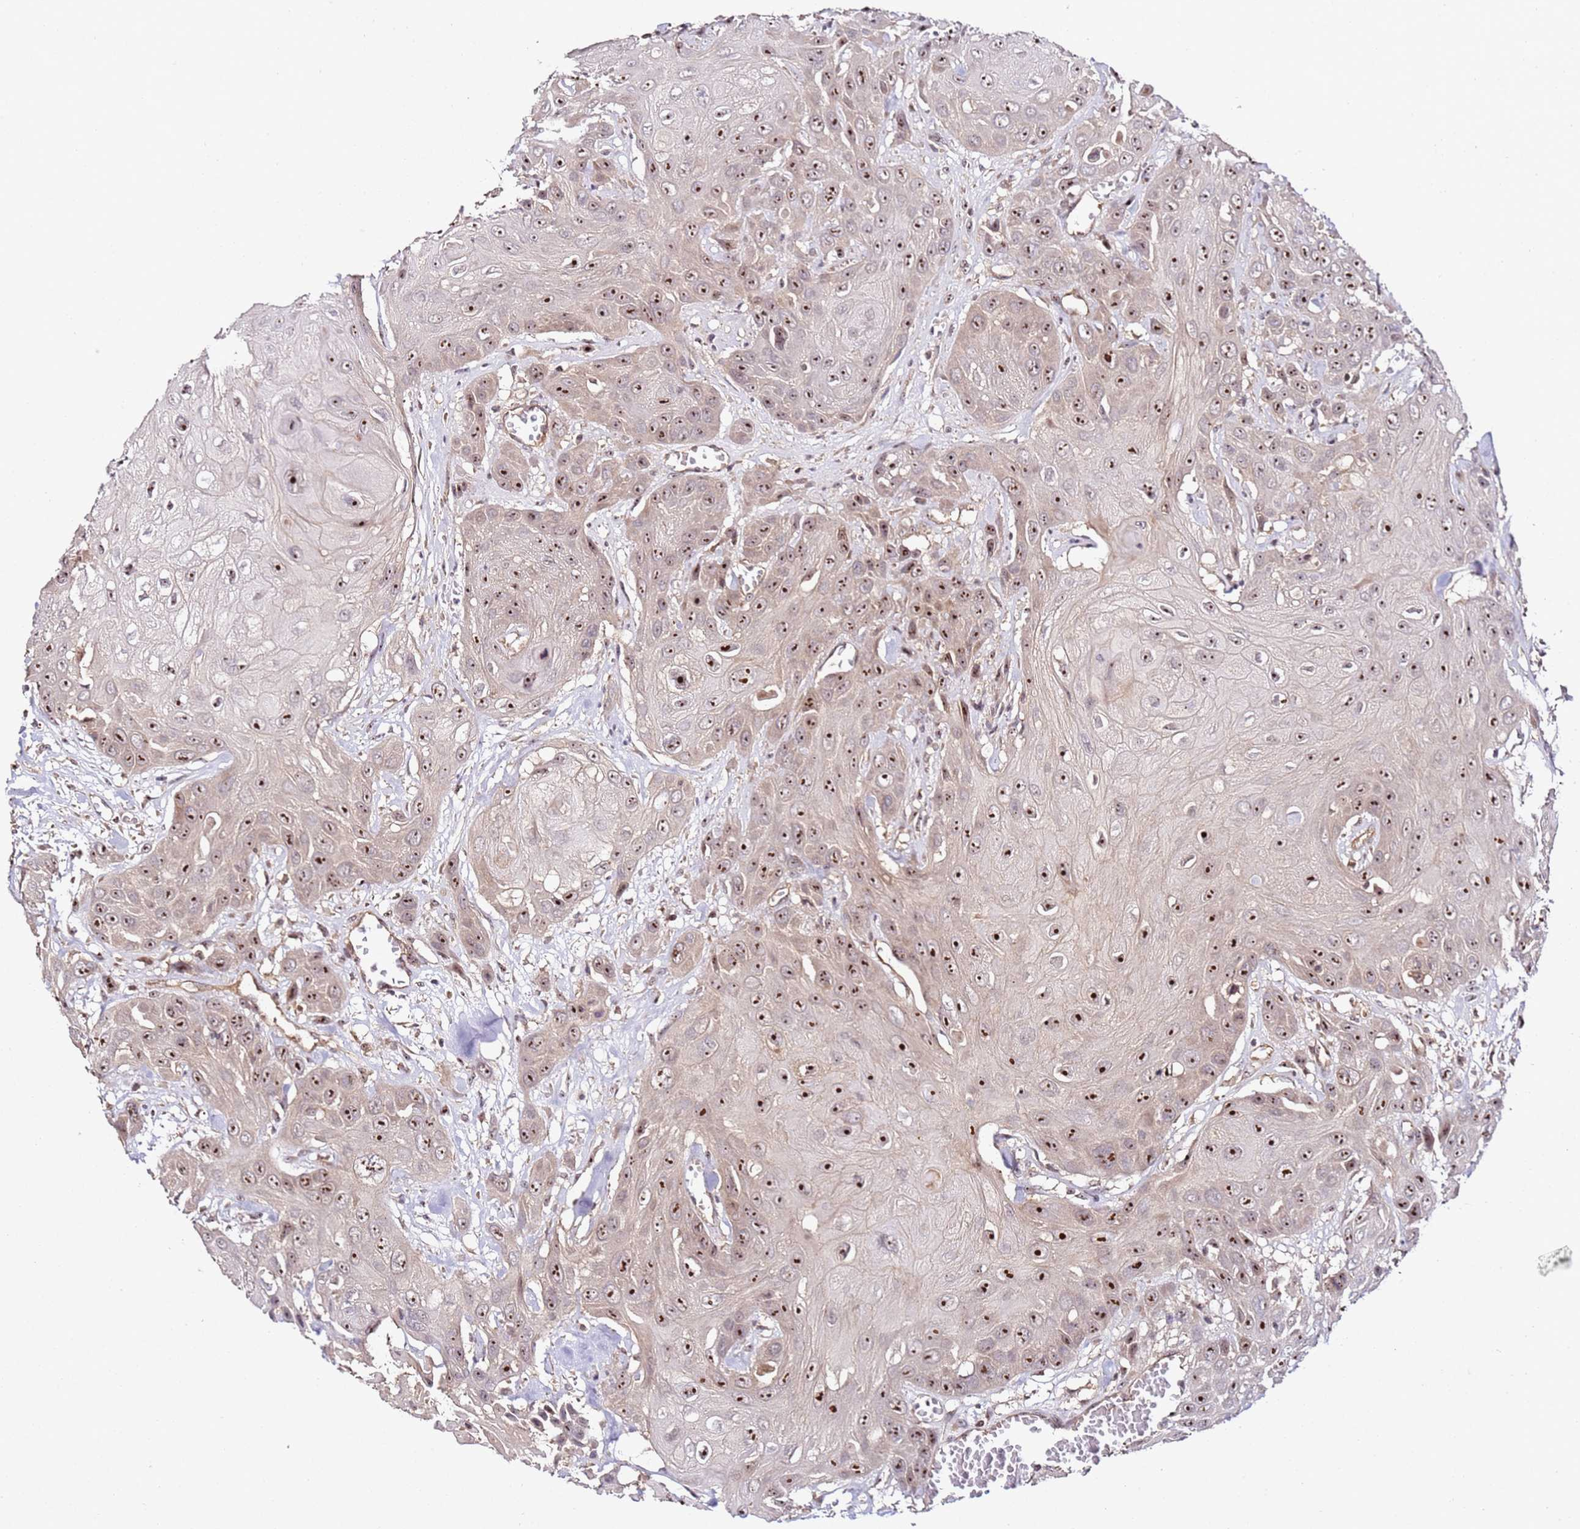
{"staining": {"intensity": "moderate", "quantity": ">75%", "location": "nuclear"}, "tissue": "head and neck cancer", "cell_type": "Tumor cells", "image_type": "cancer", "snomed": [{"axis": "morphology", "description": "Squamous cell carcinoma, NOS"}, {"axis": "topography", "description": "Head-Neck"}], "caption": "Protein staining of head and neck squamous cell carcinoma tissue shows moderate nuclear positivity in approximately >75% of tumor cells.", "gene": "DDX27", "patient": {"sex": "male", "age": 81}}